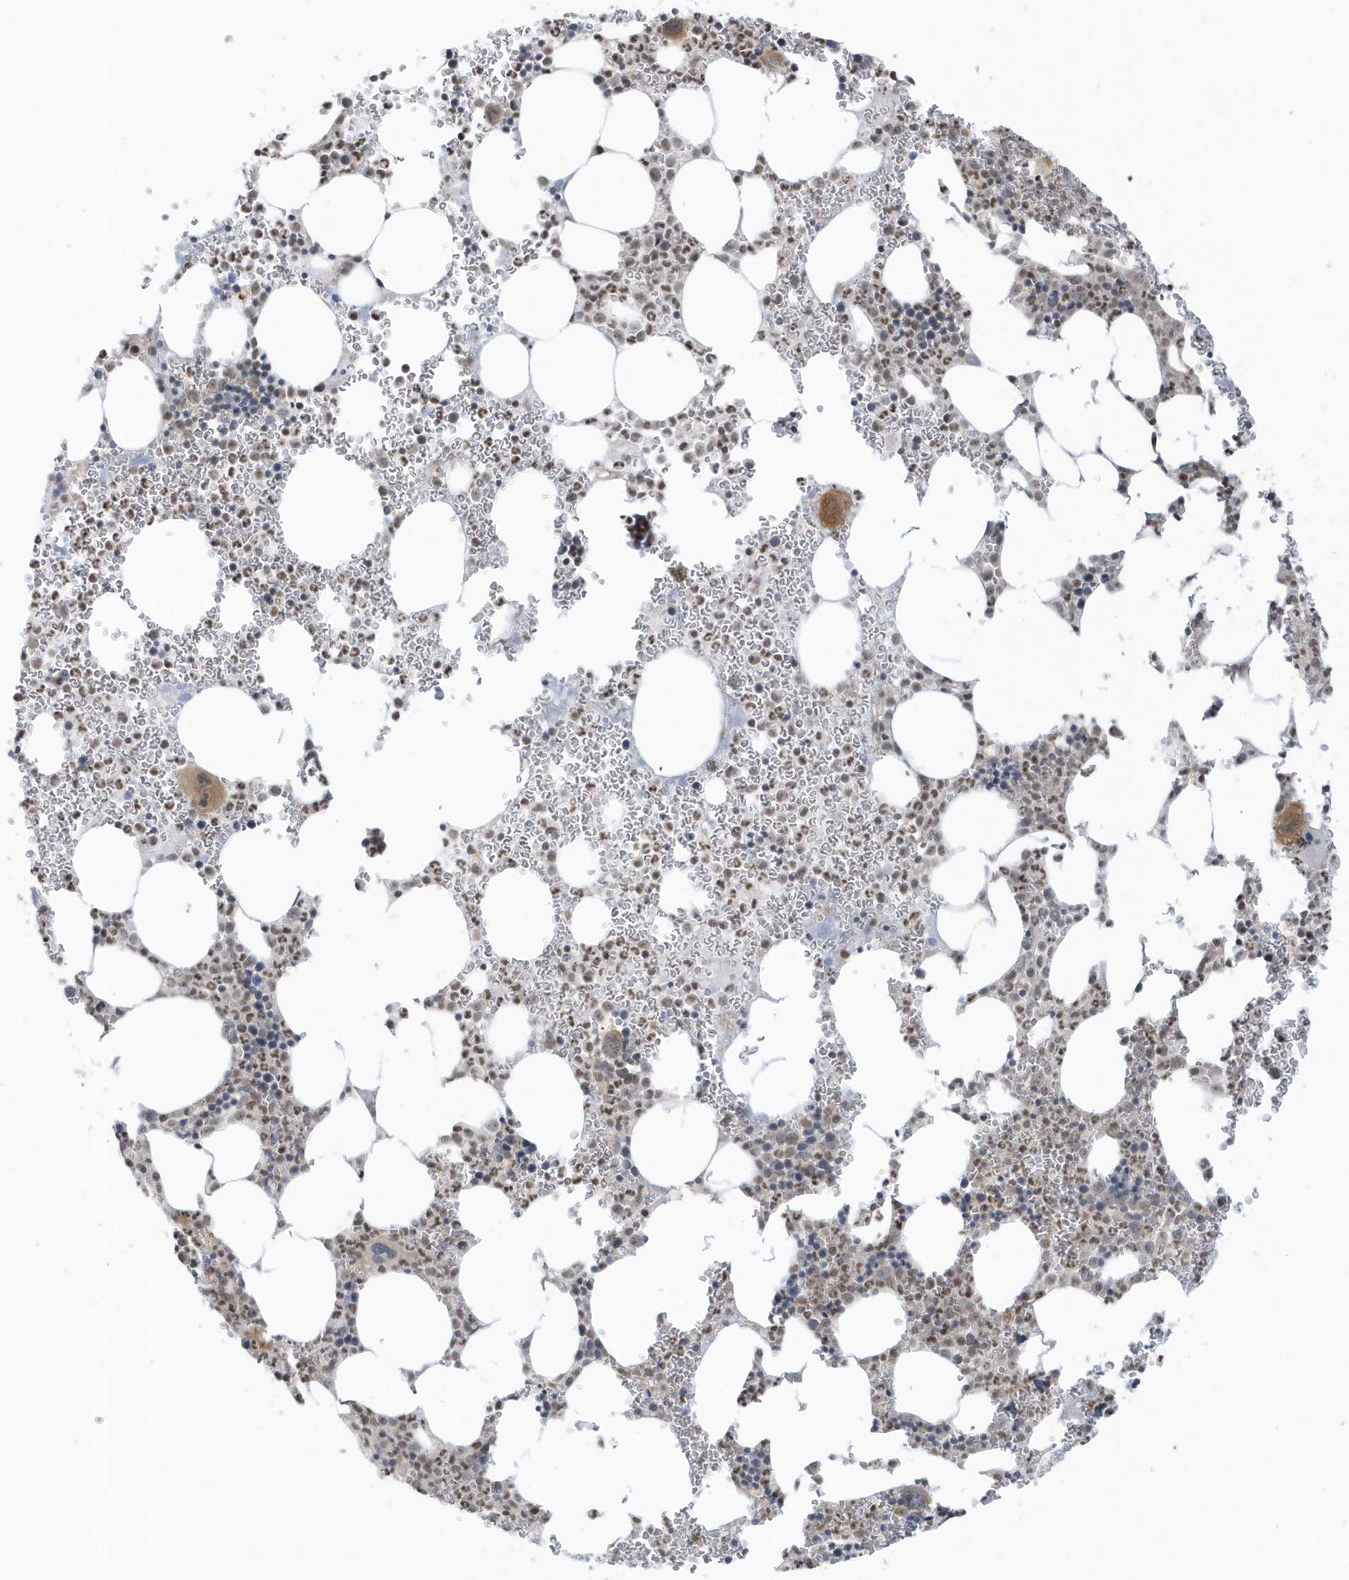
{"staining": {"intensity": "moderate", "quantity": "25%-75%", "location": "cytoplasmic/membranous,nuclear"}, "tissue": "bone marrow", "cell_type": "Hematopoietic cells", "image_type": "normal", "snomed": [{"axis": "morphology", "description": "Normal tissue, NOS"}, {"axis": "topography", "description": "Bone marrow"}], "caption": "Immunohistochemical staining of benign bone marrow exhibits medium levels of moderate cytoplasmic/membranous,nuclear expression in approximately 25%-75% of hematopoietic cells.", "gene": "PPP1R7", "patient": {"sex": "female", "age": 78}}